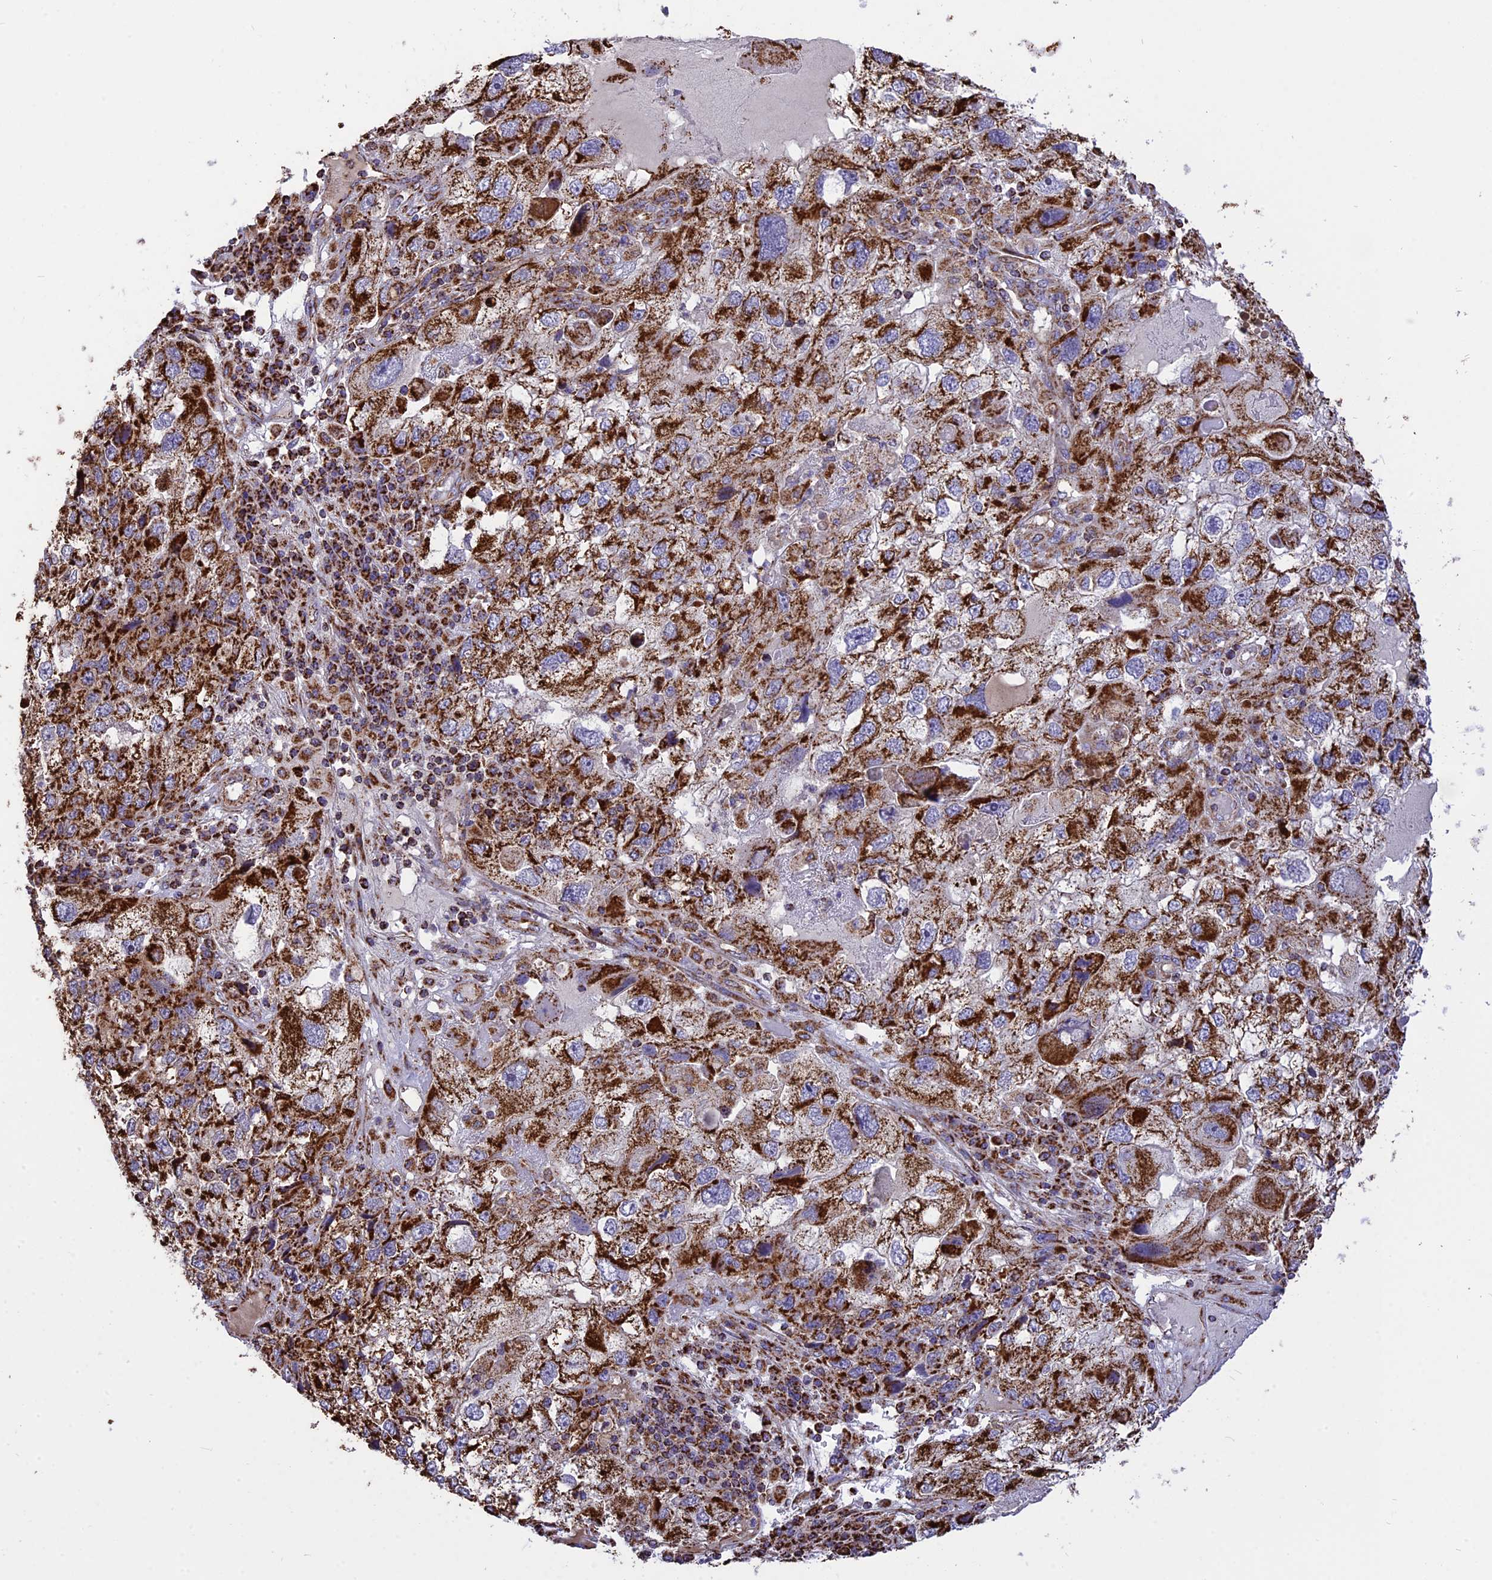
{"staining": {"intensity": "strong", "quantity": ">75%", "location": "cytoplasmic/membranous"}, "tissue": "endometrial cancer", "cell_type": "Tumor cells", "image_type": "cancer", "snomed": [{"axis": "morphology", "description": "Adenocarcinoma, NOS"}, {"axis": "topography", "description": "Endometrium"}], "caption": "Immunohistochemistry (IHC) histopathology image of human endometrial adenocarcinoma stained for a protein (brown), which exhibits high levels of strong cytoplasmic/membranous positivity in about >75% of tumor cells.", "gene": "TTC4", "patient": {"sex": "female", "age": 49}}